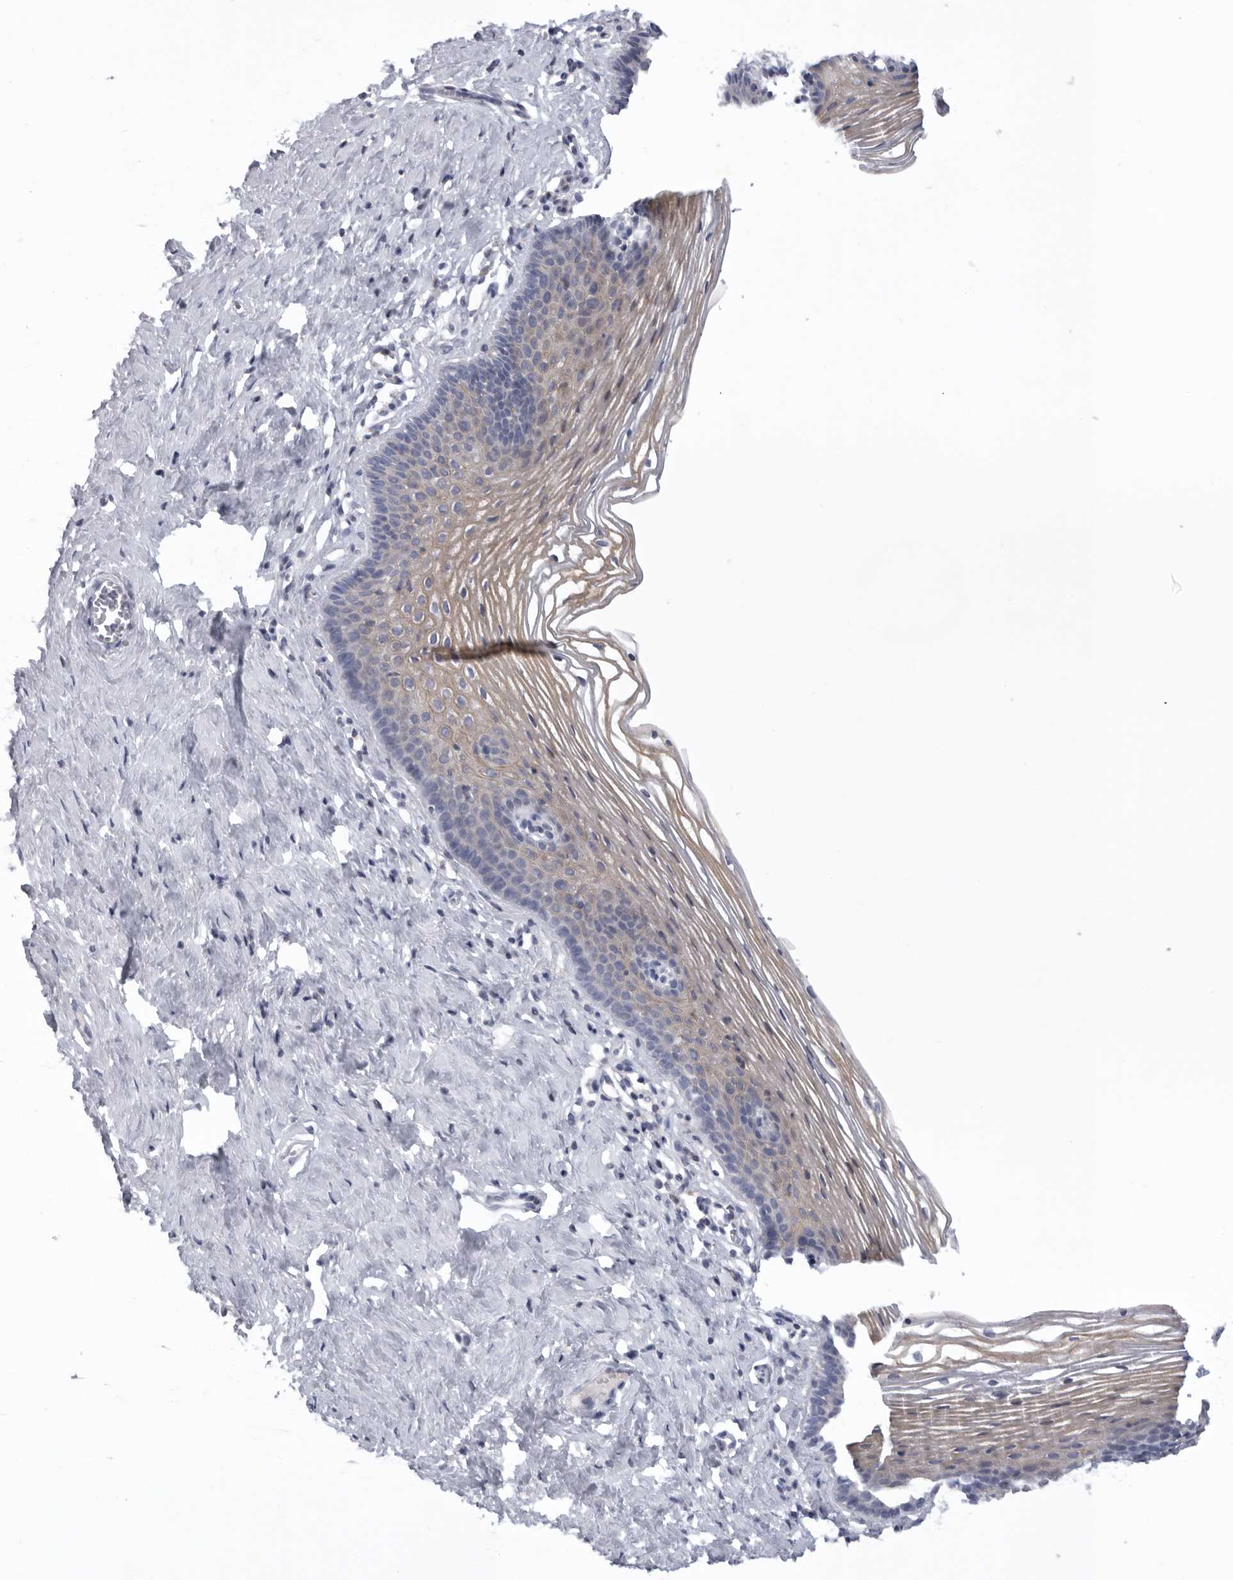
{"staining": {"intensity": "weak", "quantity": ">75%", "location": "cytoplasmic/membranous"}, "tissue": "vagina", "cell_type": "Squamous epithelial cells", "image_type": "normal", "snomed": [{"axis": "morphology", "description": "Normal tissue, NOS"}, {"axis": "topography", "description": "Vagina"}], "caption": "High-magnification brightfield microscopy of normal vagina stained with DAB (3,3'-diaminobenzidine) (brown) and counterstained with hematoxylin (blue). squamous epithelial cells exhibit weak cytoplasmic/membranous positivity is identified in about>75% of cells. (DAB (3,3'-diaminobenzidine) = brown stain, brightfield microscopy at high magnification).", "gene": "USP24", "patient": {"sex": "female", "age": 32}}